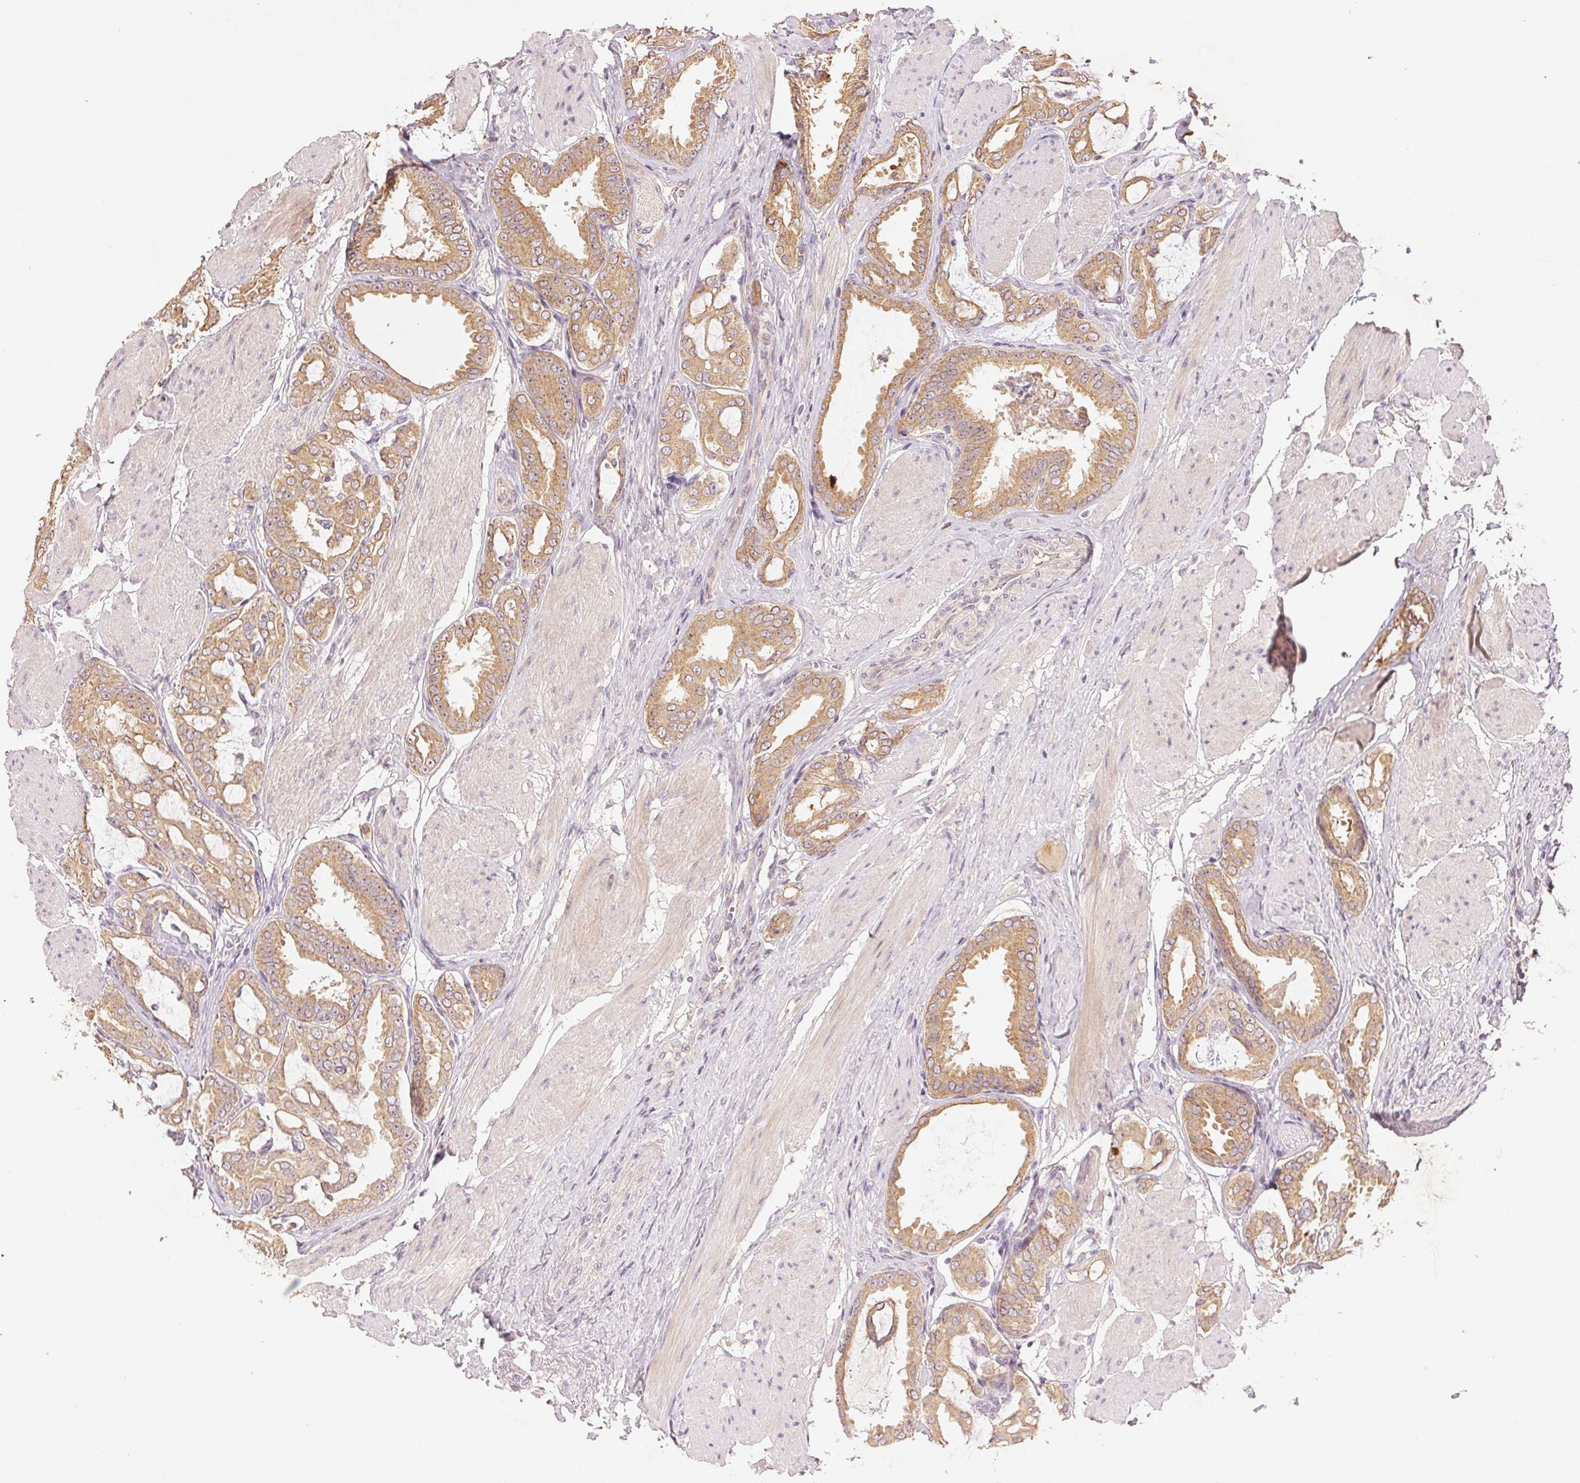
{"staining": {"intensity": "moderate", "quantity": ">75%", "location": "cytoplasmic/membranous"}, "tissue": "prostate cancer", "cell_type": "Tumor cells", "image_type": "cancer", "snomed": [{"axis": "morphology", "description": "Adenocarcinoma, High grade"}, {"axis": "topography", "description": "Prostate"}], "caption": "Immunohistochemistry image of human high-grade adenocarcinoma (prostate) stained for a protein (brown), which displays medium levels of moderate cytoplasmic/membranous positivity in about >75% of tumor cells.", "gene": "YIF1B", "patient": {"sex": "male", "age": 63}}